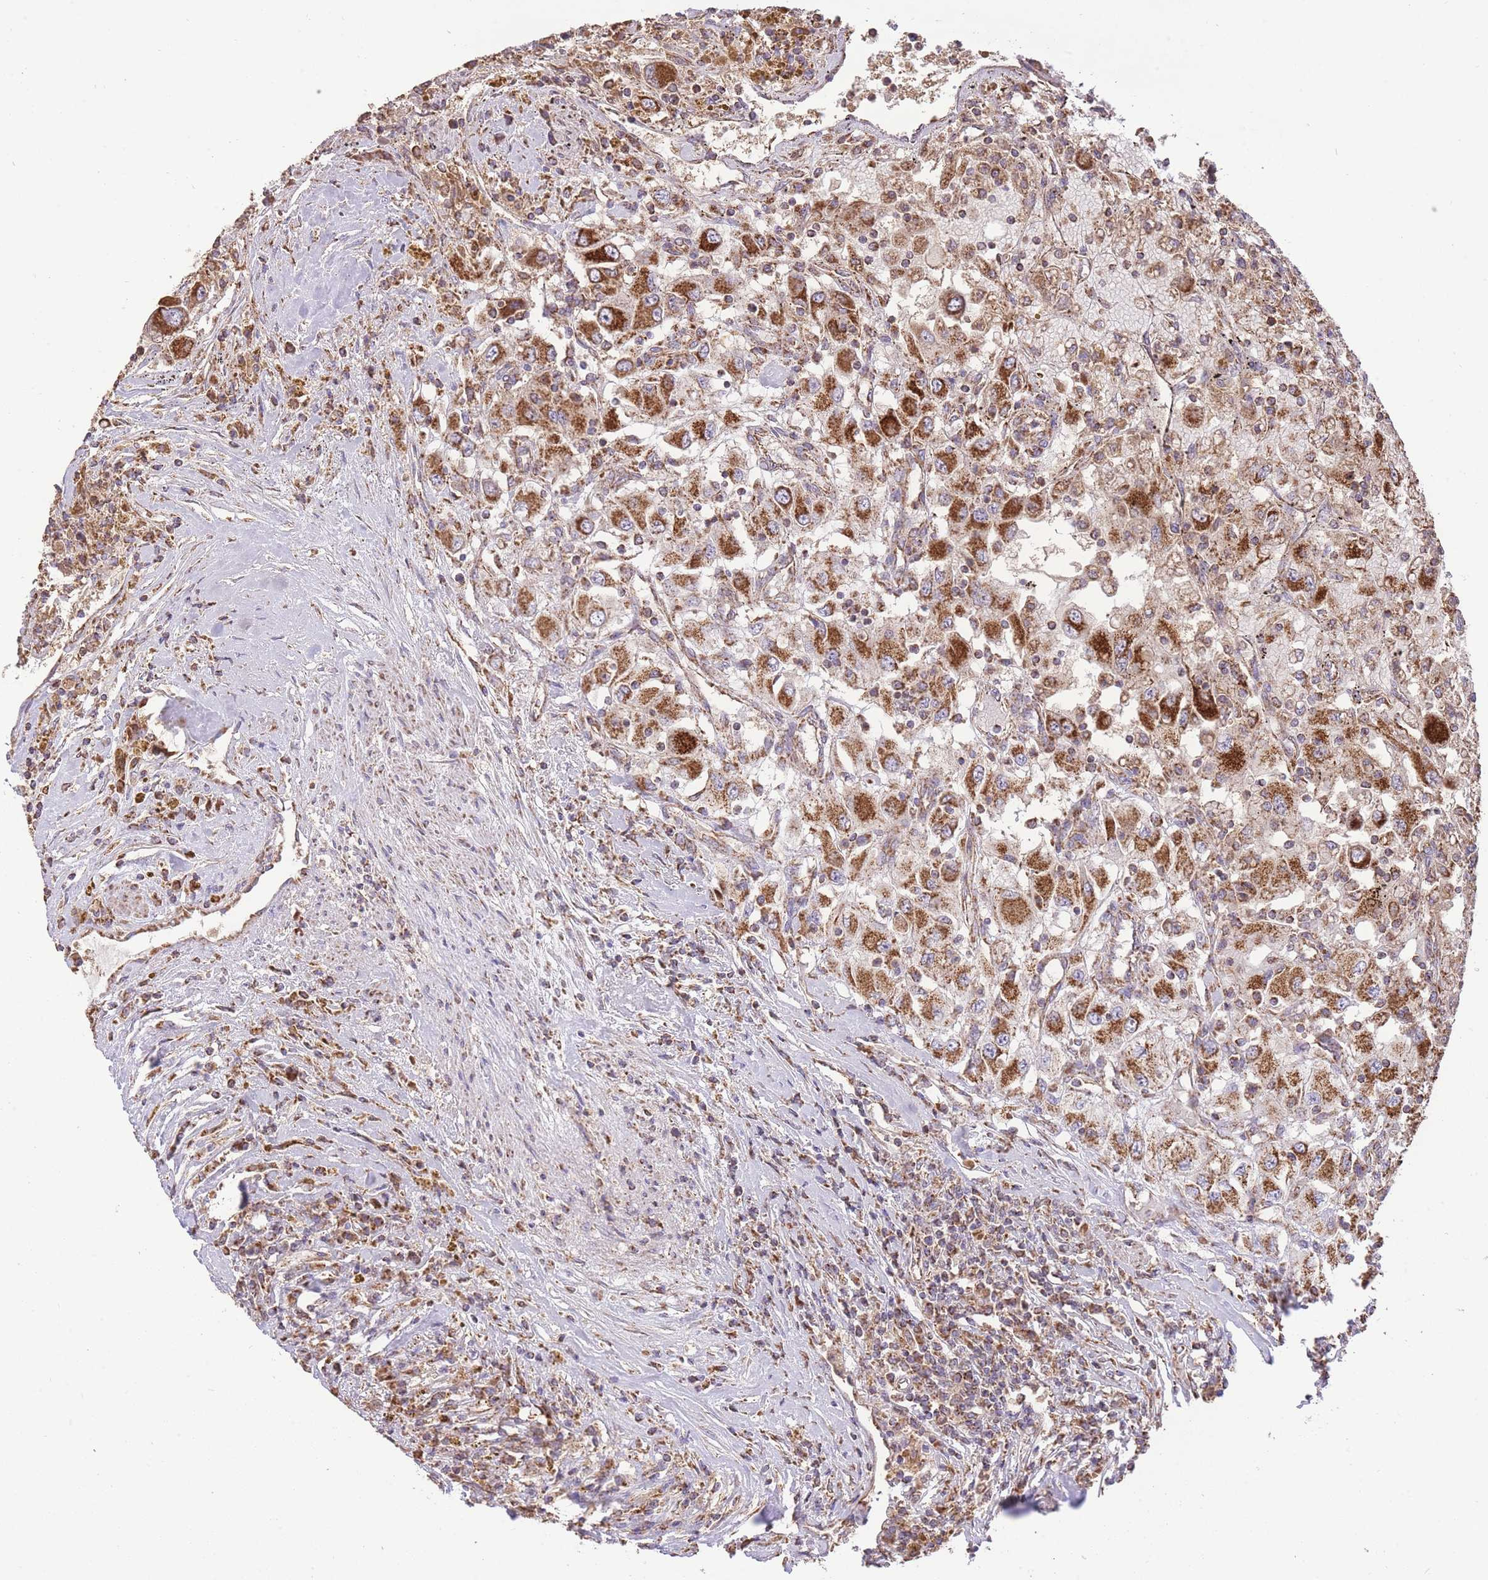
{"staining": {"intensity": "strong", "quantity": ">75%", "location": "cytoplasmic/membranous"}, "tissue": "renal cancer", "cell_type": "Tumor cells", "image_type": "cancer", "snomed": [{"axis": "morphology", "description": "Adenocarcinoma, NOS"}, {"axis": "topography", "description": "Kidney"}], "caption": "Immunohistochemical staining of human renal cancer (adenocarcinoma) exhibits strong cytoplasmic/membranous protein staining in about >75% of tumor cells. (DAB (3,3'-diaminobenzidine) = brown stain, brightfield microscopy at high magnification).", "gene": "PREP", "patient": {"sex": "female", "age": 67}}